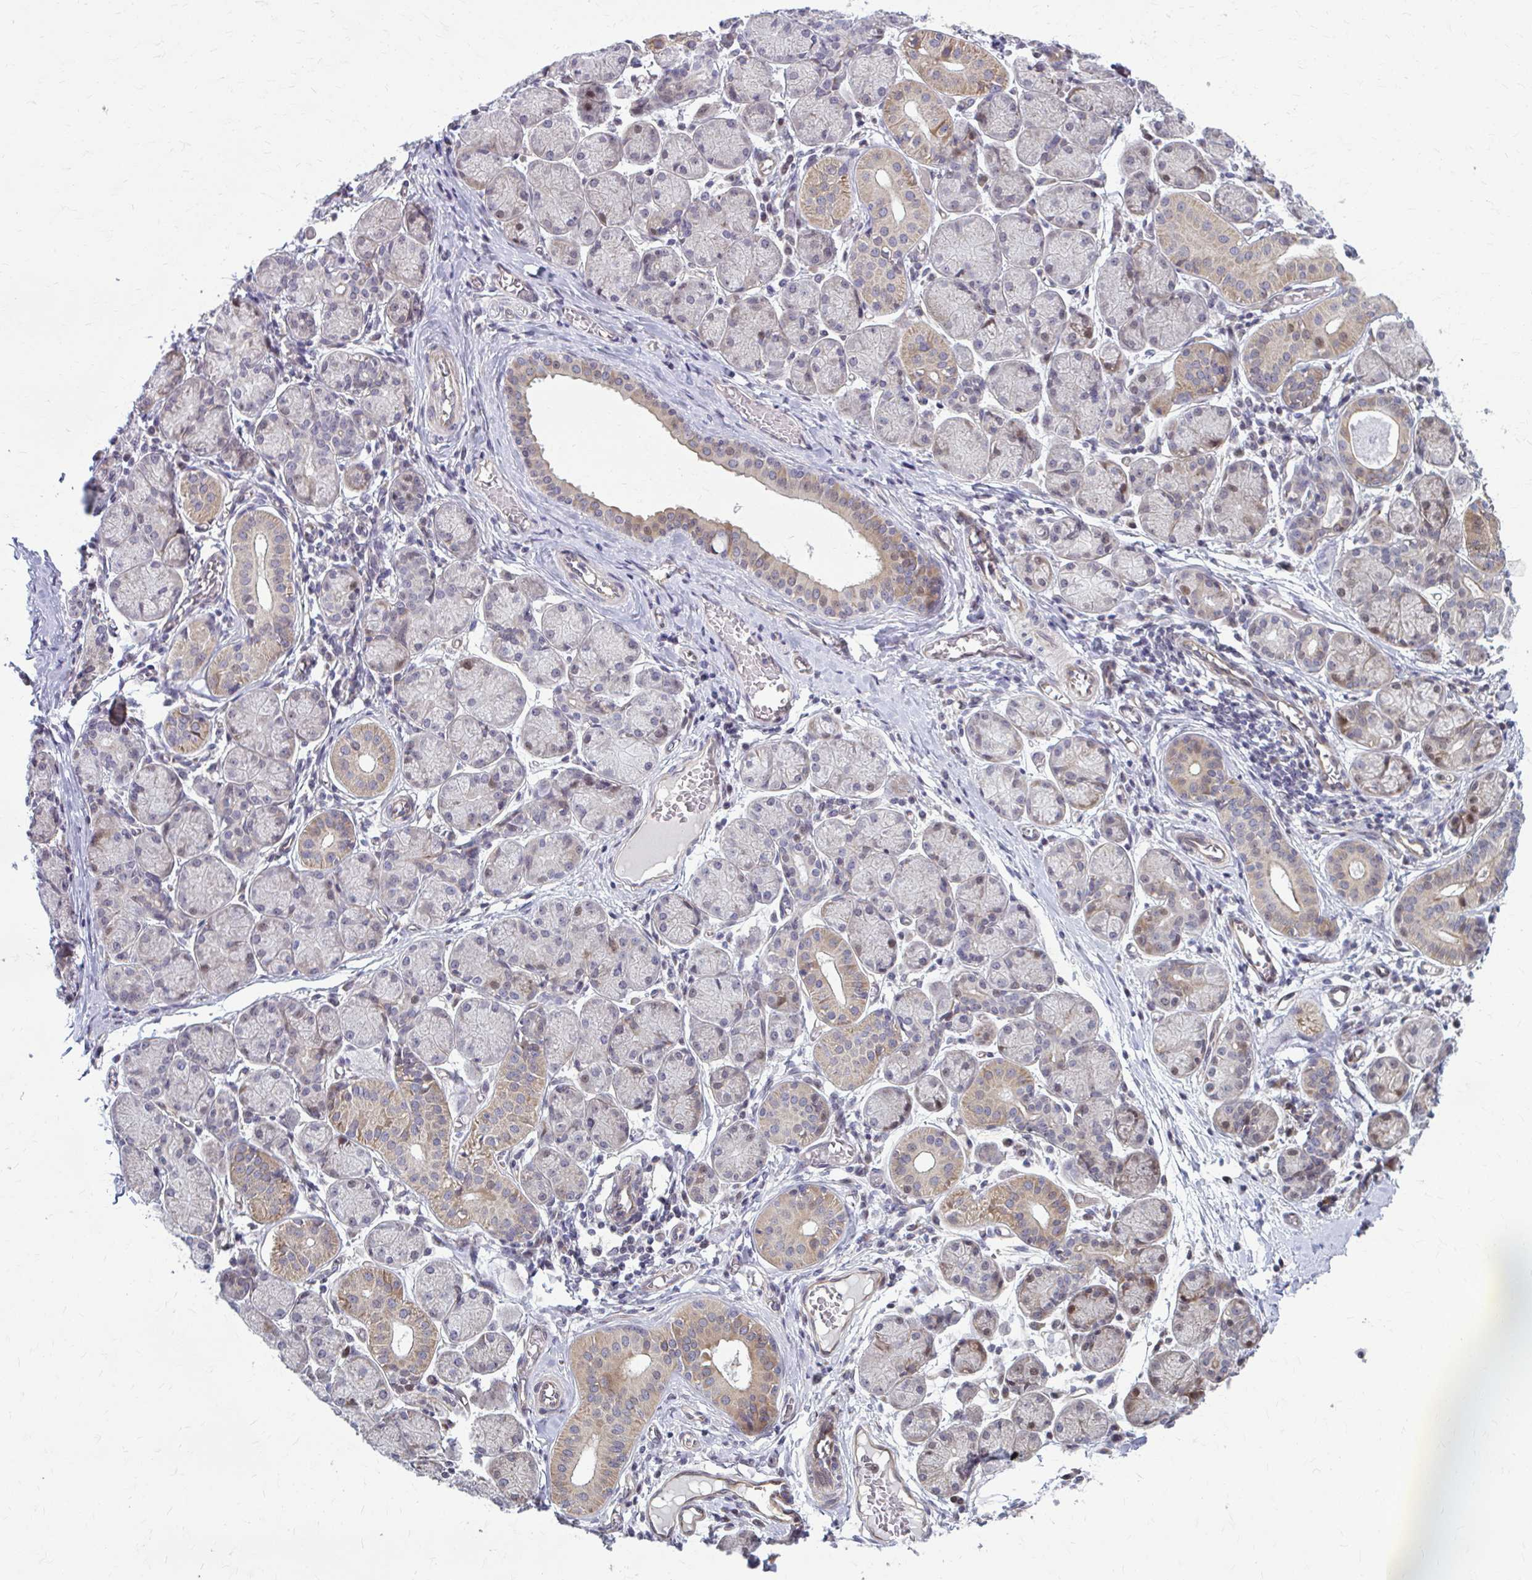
{"staining": {"intensity": "moderate", "quantity": "25%-75%", "location": "cytoplasmic/membranous,nuclear"}, "tissue": "salivary gland", "cell_type": "Glandular cells", "image_type": "normal", "snomed": [{"axis": "morphology", "description": "Normal tissue, NOS"}, {"axis": "topography", "description": "Salivary gland"}], "caption": "Glandular cells show moderate cytoplasmic/membranous,nuclear positivity in approximately 25%-75% of cells in benign salivary gland.", "gene": "MAF1", "patient": {"sex": "female", "age": 24}}